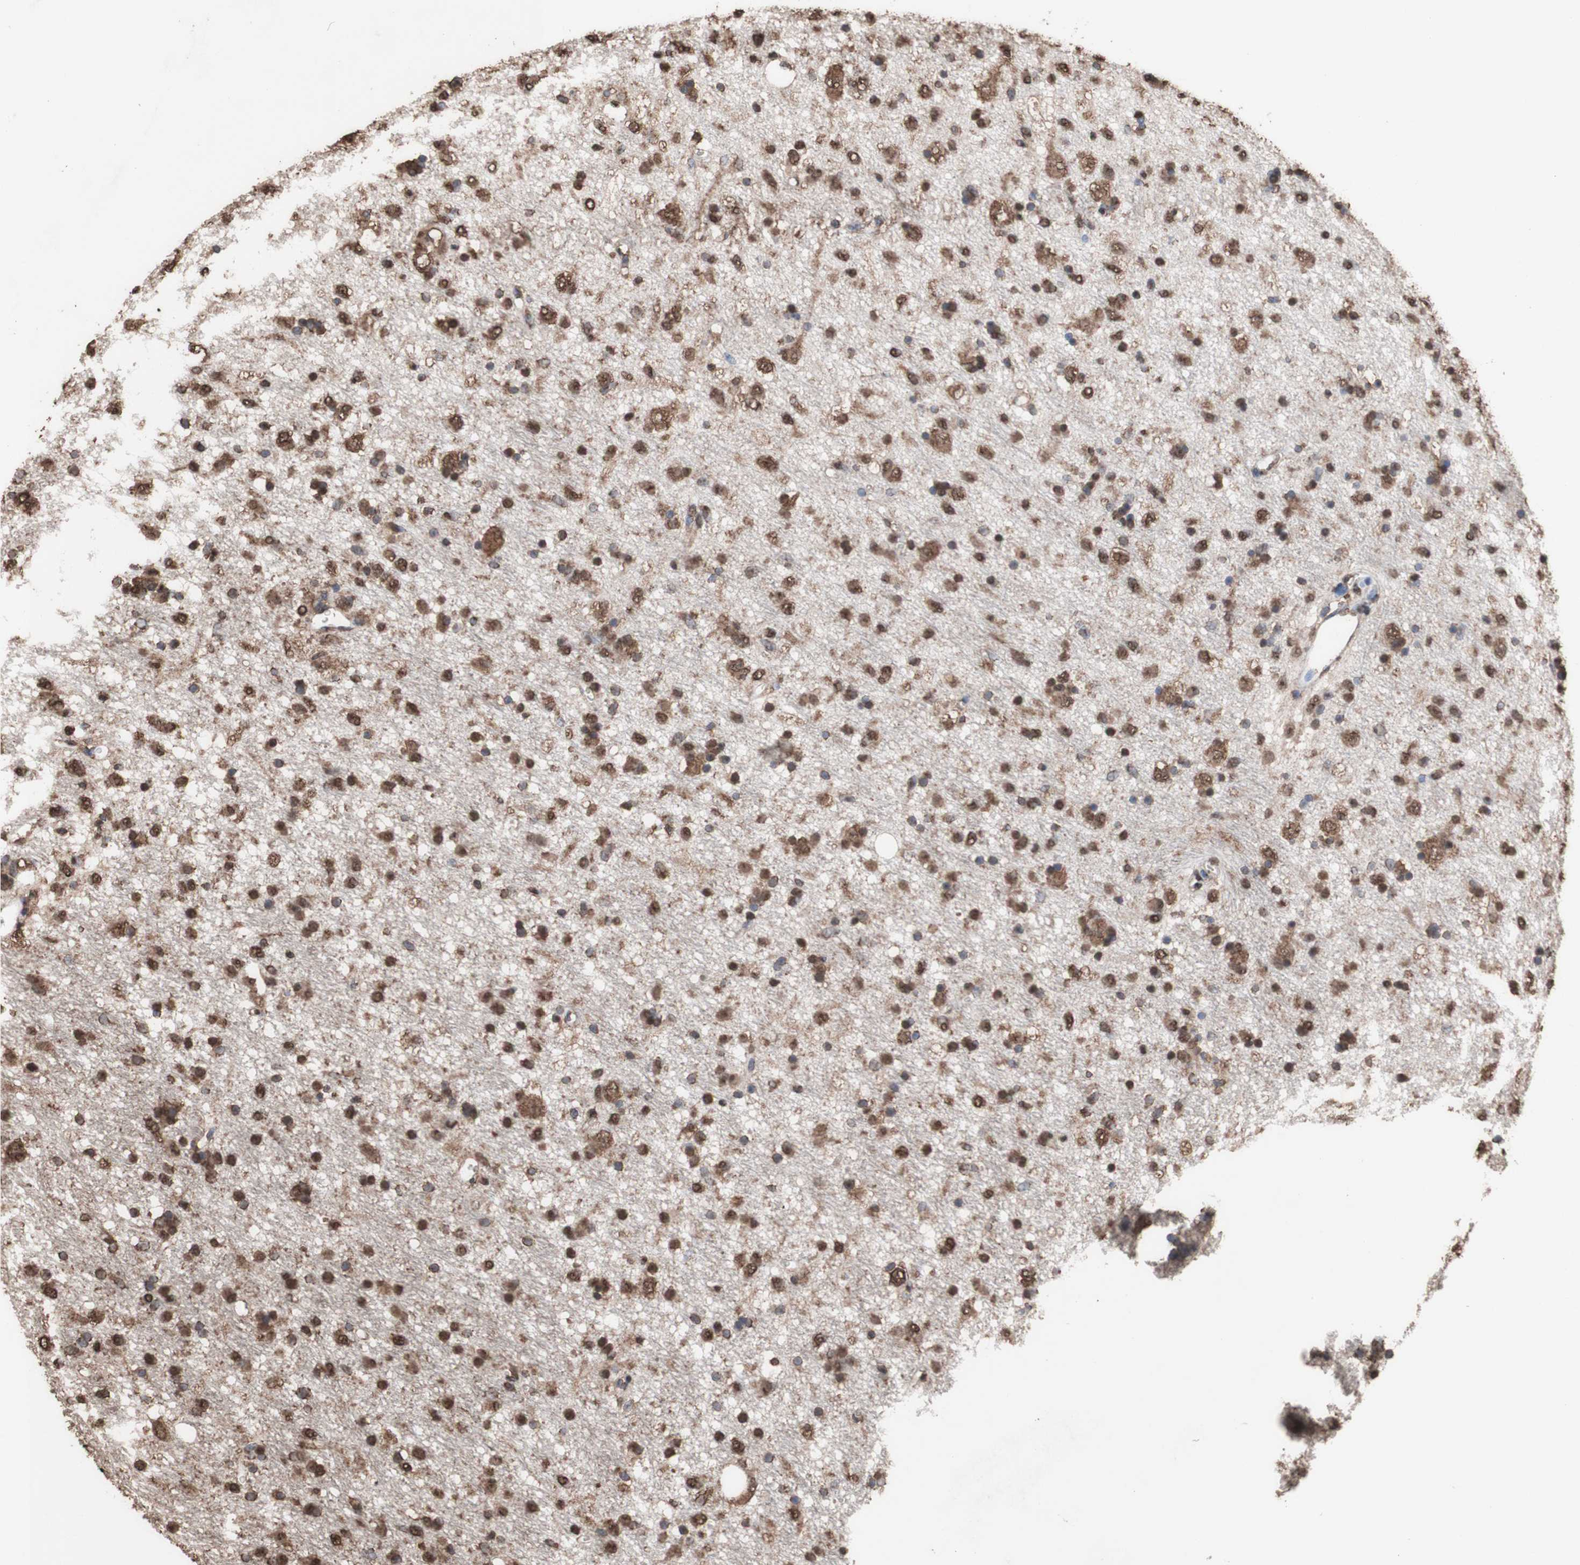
{"staining": {"intensity": "strong", "quantity": ">75%", "location": "cytoplasmic/membranous,nuclear"}, "tissue": "glioma", "cell_type": "Tumor cells", "image_type": "cancer", "snomed": [{"axis": "morphology", "description": "Glioma, malignant, Low grade"}, {"axis": "topography", "description": "Brain"}], "caption": "High-power microscopy captured an IHC photomicrograph of glioma, revealing strong cytoplasmic/membranous and nuclear positivity in about >75% of tumor cells.", "gene": "PIDD1", "patient": {"sex": "male", "age": 77}}